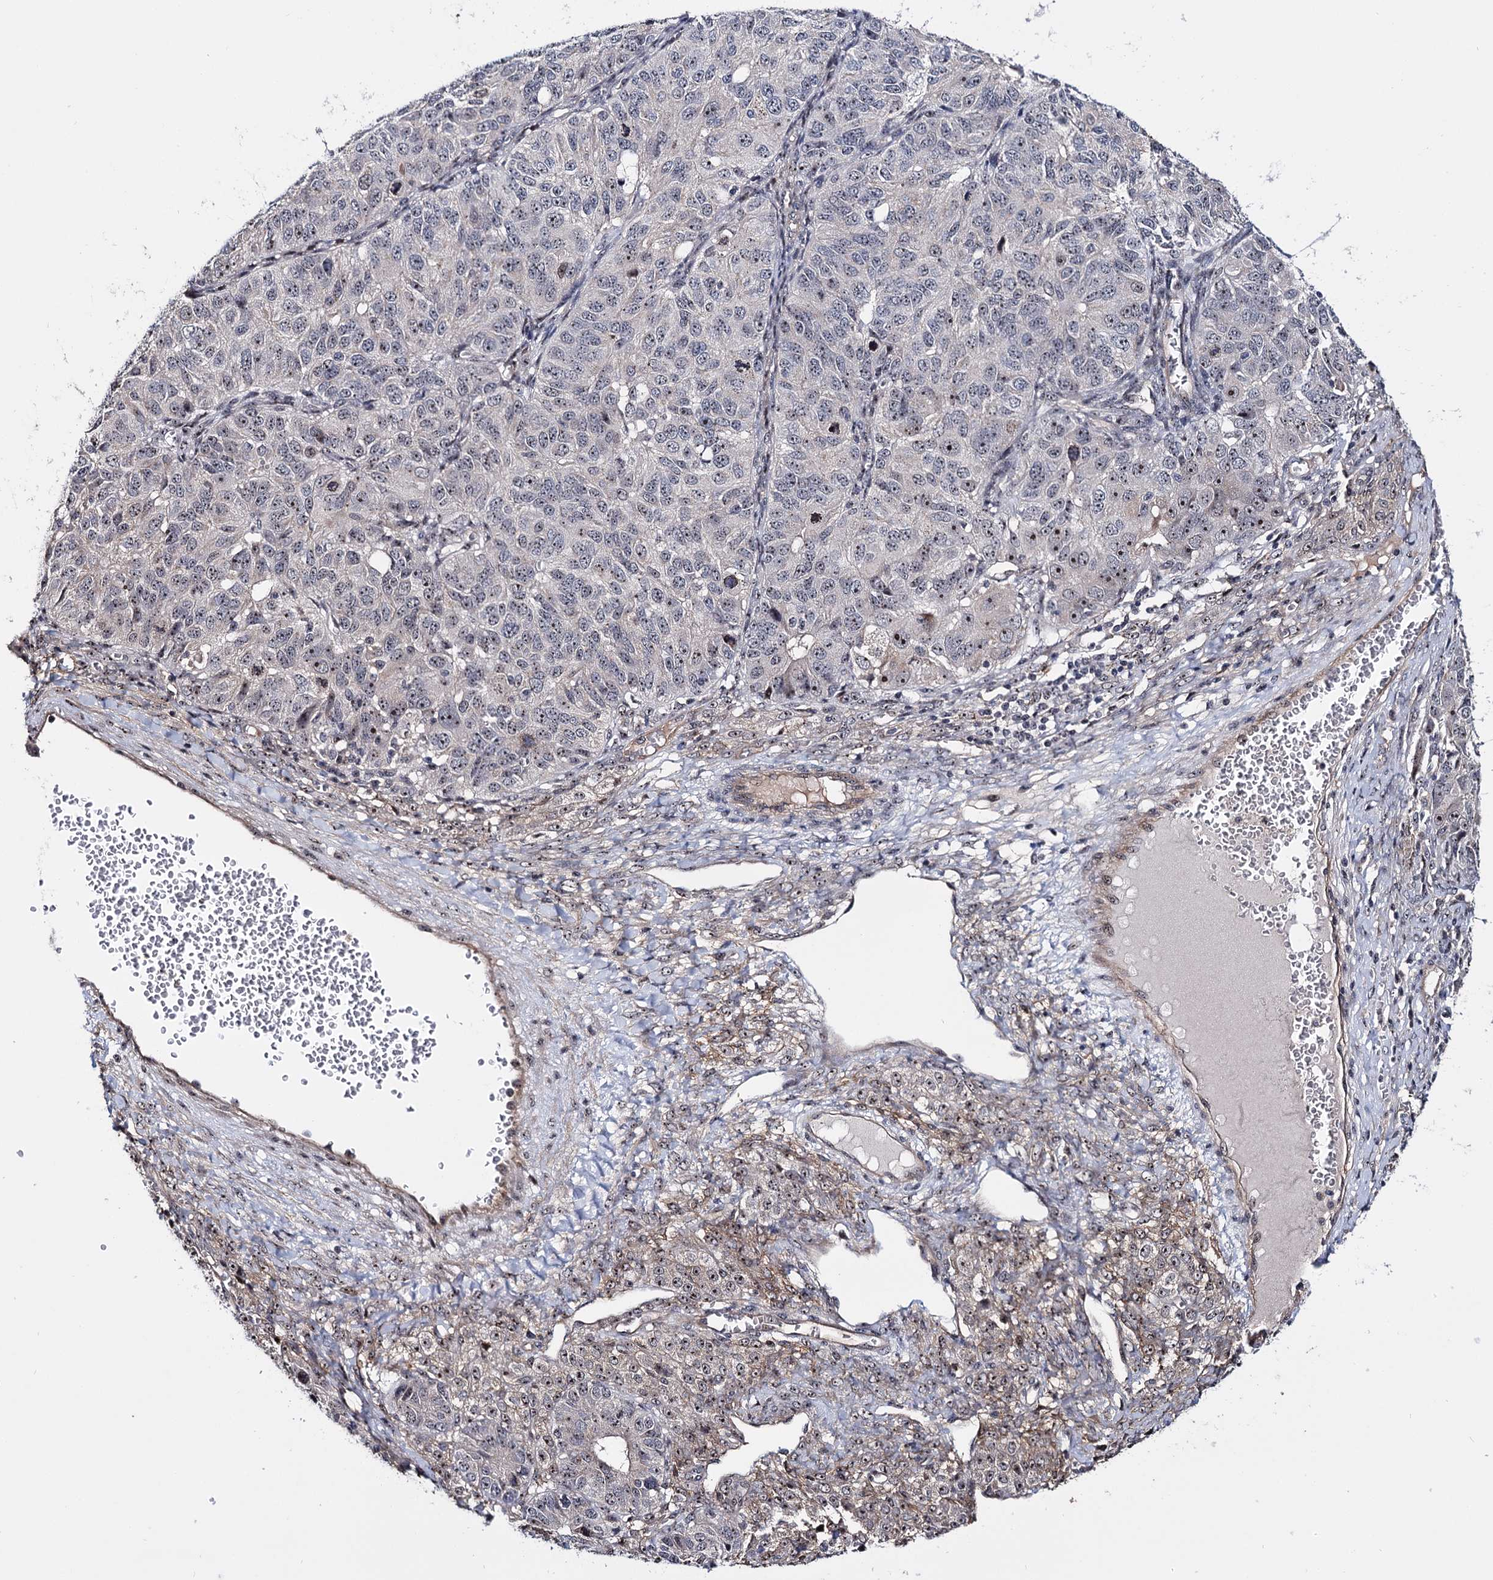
{"staining": {"intensity": "weak", "quantity": "<25%", "location": "cytoplasmic/membranous,nuclear"}, "tissue": "ovarian cancer", "cell_type": "Tumor cells", "image_type": "cancer", "snomed": [{"axis": "morphology", "description": "Carcinoma, endometroid"}, {"axis": "topography", "description": "Ovary"}], "caption": "Immunohistochemistry (IHC) micrograph of neoplastic tissue: endometroid carcinoma (ovarian) stained with DAB (3,3'-diaminobenzidine) reveals no significant protein staining in tumor cells.", "gene": "SUPT20H", "patient": {"sex": "female", "age": 51}}